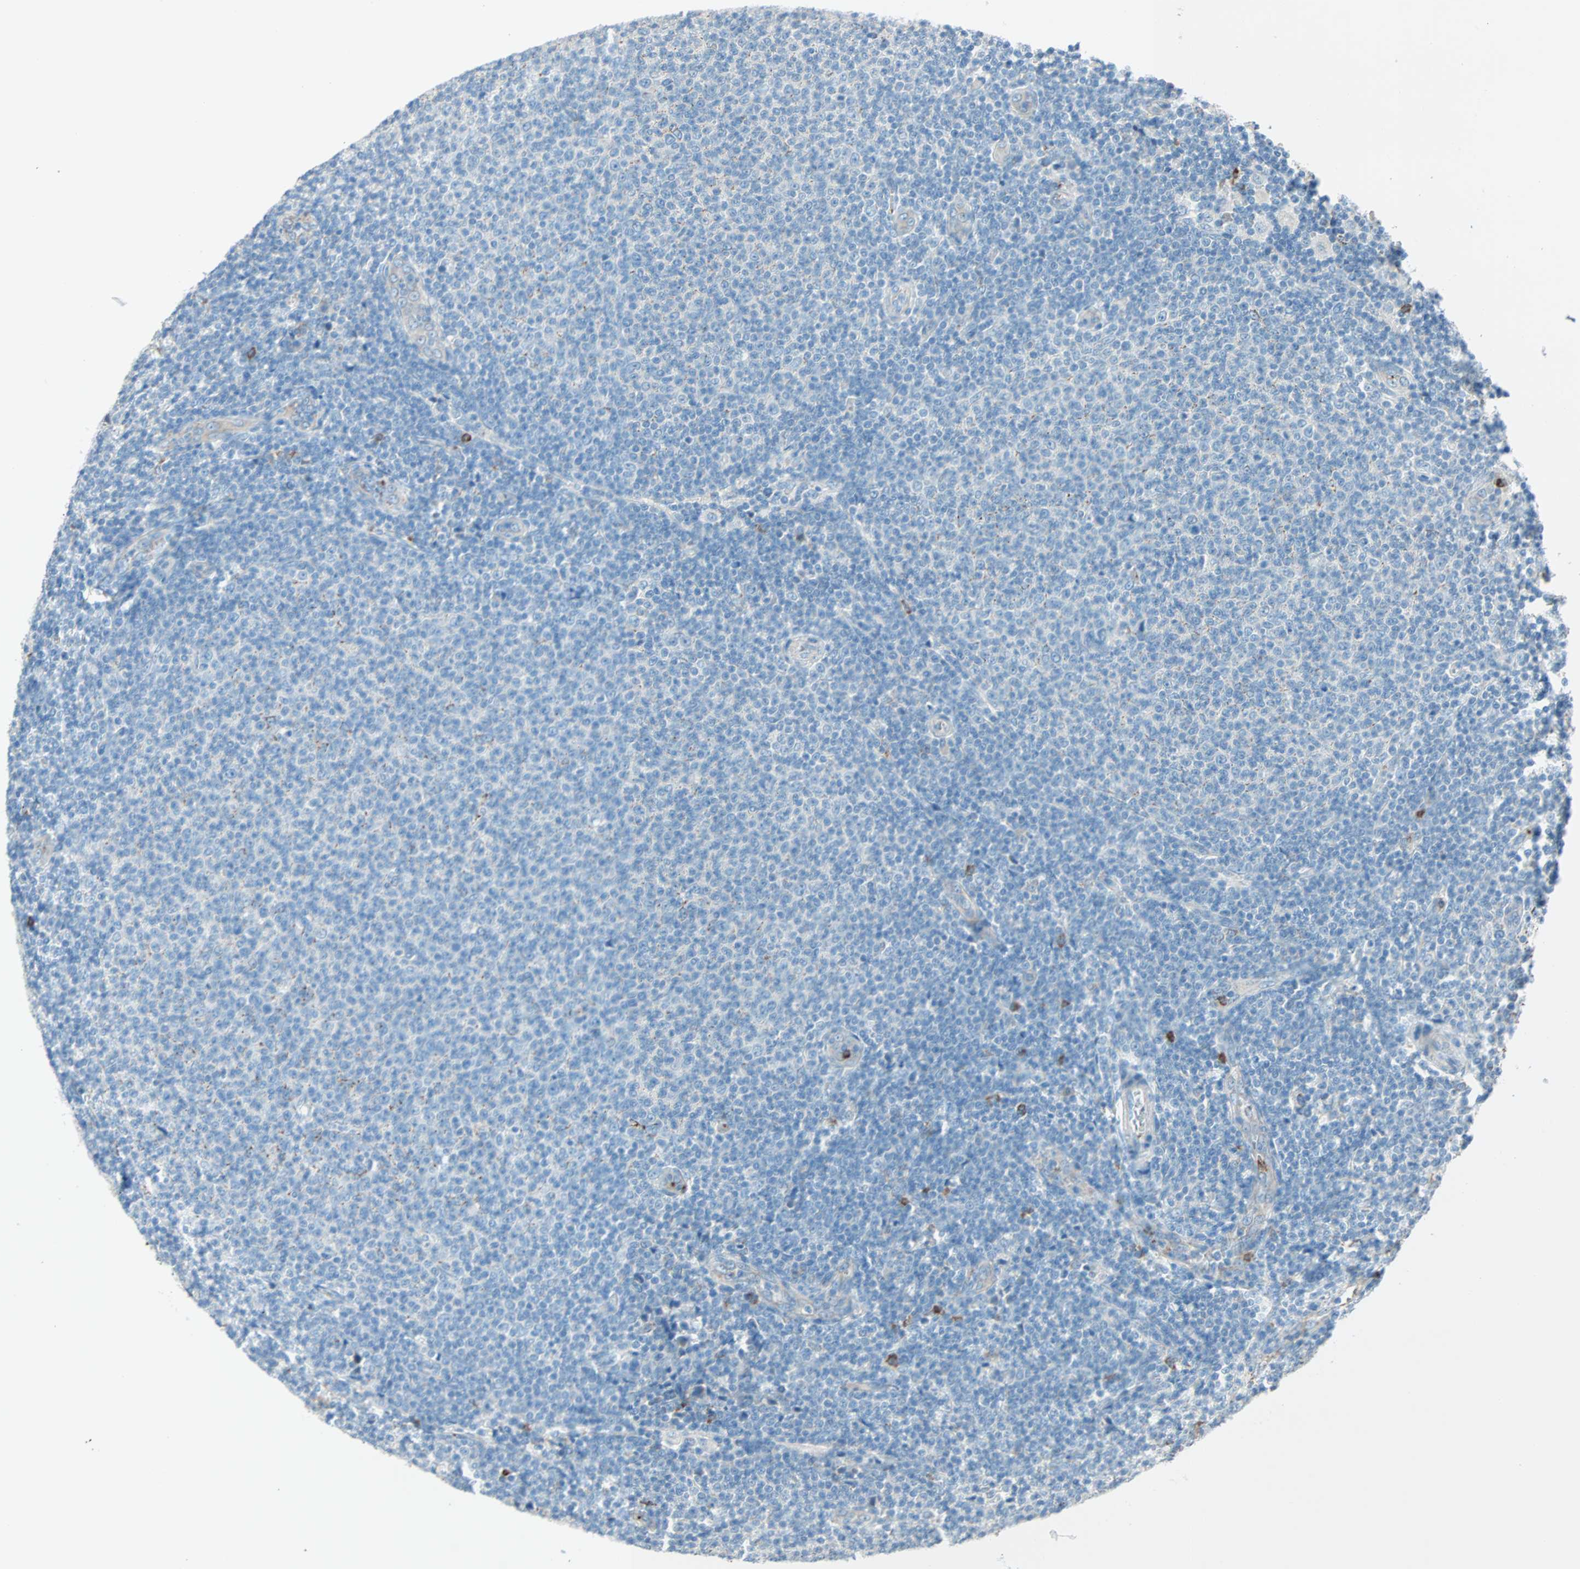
{"staining": {"intensity": "moderate", "quantity": "<25%", "location": "cytoplasmic/membranous"}, "tissue": "lymphoma", "cell_type": "Tumor cells", "image_type": "cancer", "snomed": [{"axis": "morphology", "description": "Malignant lymphoma, non-Hodgkin's type, Low grade"}, {"axis": "topography", "description": "Lymph node"}], "caption": "Immunohistochemistry (IHC) micrograph of human malignant lymphoma, non-Hodgkin's type (low-grade) stained for a protein (brown), which displays low levels of moderate cytoplasmic/membranous positivity in approximately <25% of tumor cells.", "gene": "LY6G6F", "patient": {"sex": "male", "age": 66}}